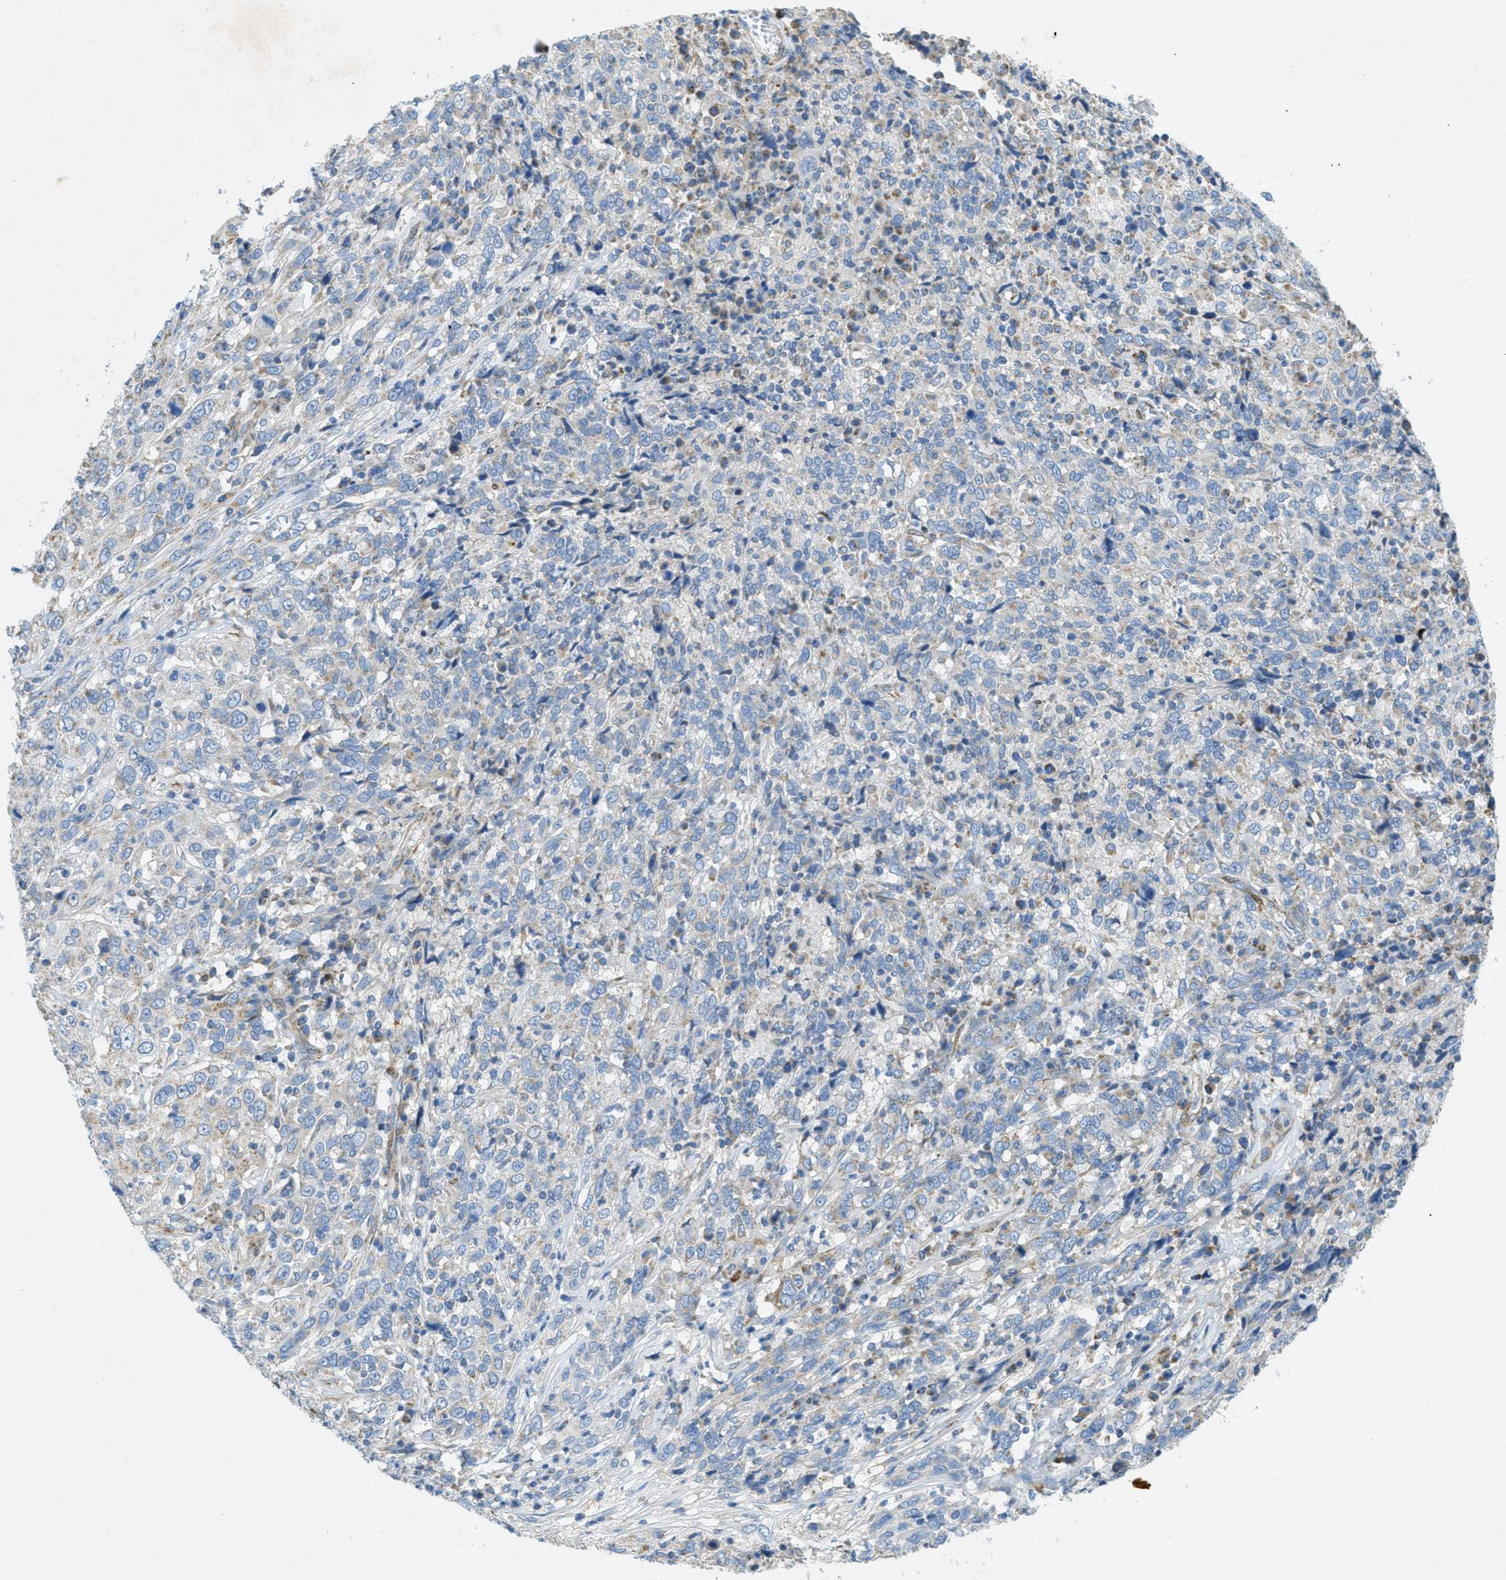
{"staining": {"intensity": "weak", "quantity": "<25%", "location": "cytoplasmic/membranous"}, "tissue": "cervical cancer", "cell_type": "Tumor cells", "image_type": "cancer", "snomed": [{"axis": "morphology", "description": "Squamous cell carcinoma, NOS"}, {"axis": "topography", "description": "Cervix"}], "caption": "IHC micrograph of human cervical cancer (squamous cell carcinoma) stained for a protein (brown), which exhibits no expression in tumor cells.", "gene": "CYGB", "patient": {"sex": "female", "age": 46}}